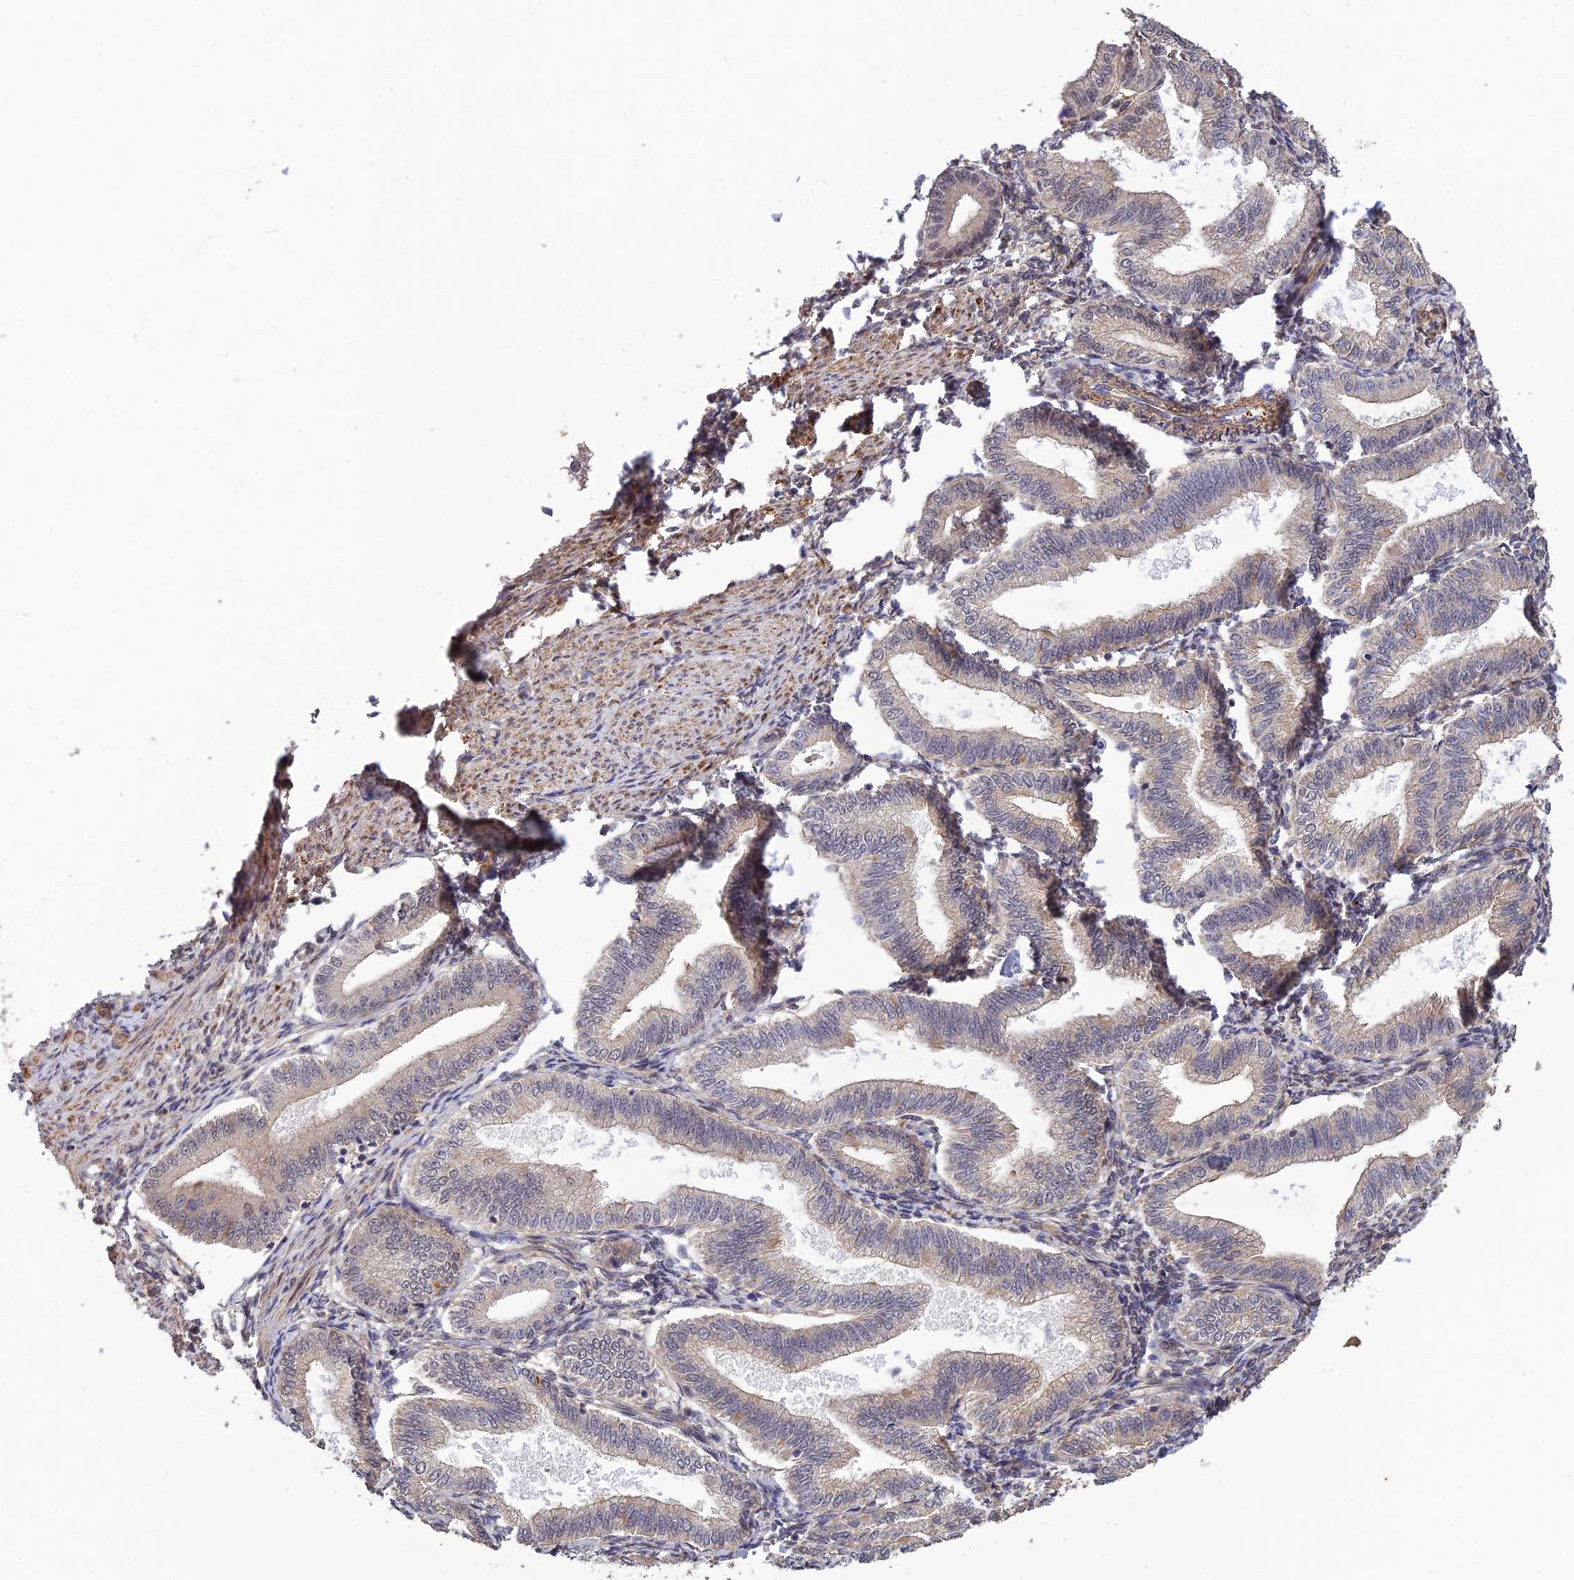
{"staining": {"intensity": "strong", "quantity": "<25%", "location": "cytoplasmic/membranous"}, "tissue": "endometrium", "cell_type": "Cells in endometrial stroma", "image_type": "normal", "snomed": [{"axis": "morphology", "description": "Normal tissue, NOS"}, {"axis": "topography", "description": "Endometrium"}], "caption": "IHC image of benign endometrium: human endometrium stained using immunohistochemistry (IHC) demonstrates medium levels of strong protein expression localized specifically in the cytoplasmic/membranous of cells in endometrial stroma, appearing as a cytoplasmic/membranous brown color.", "gene": "PAGR1", "patient": {"sex": "female", "age": 39}}